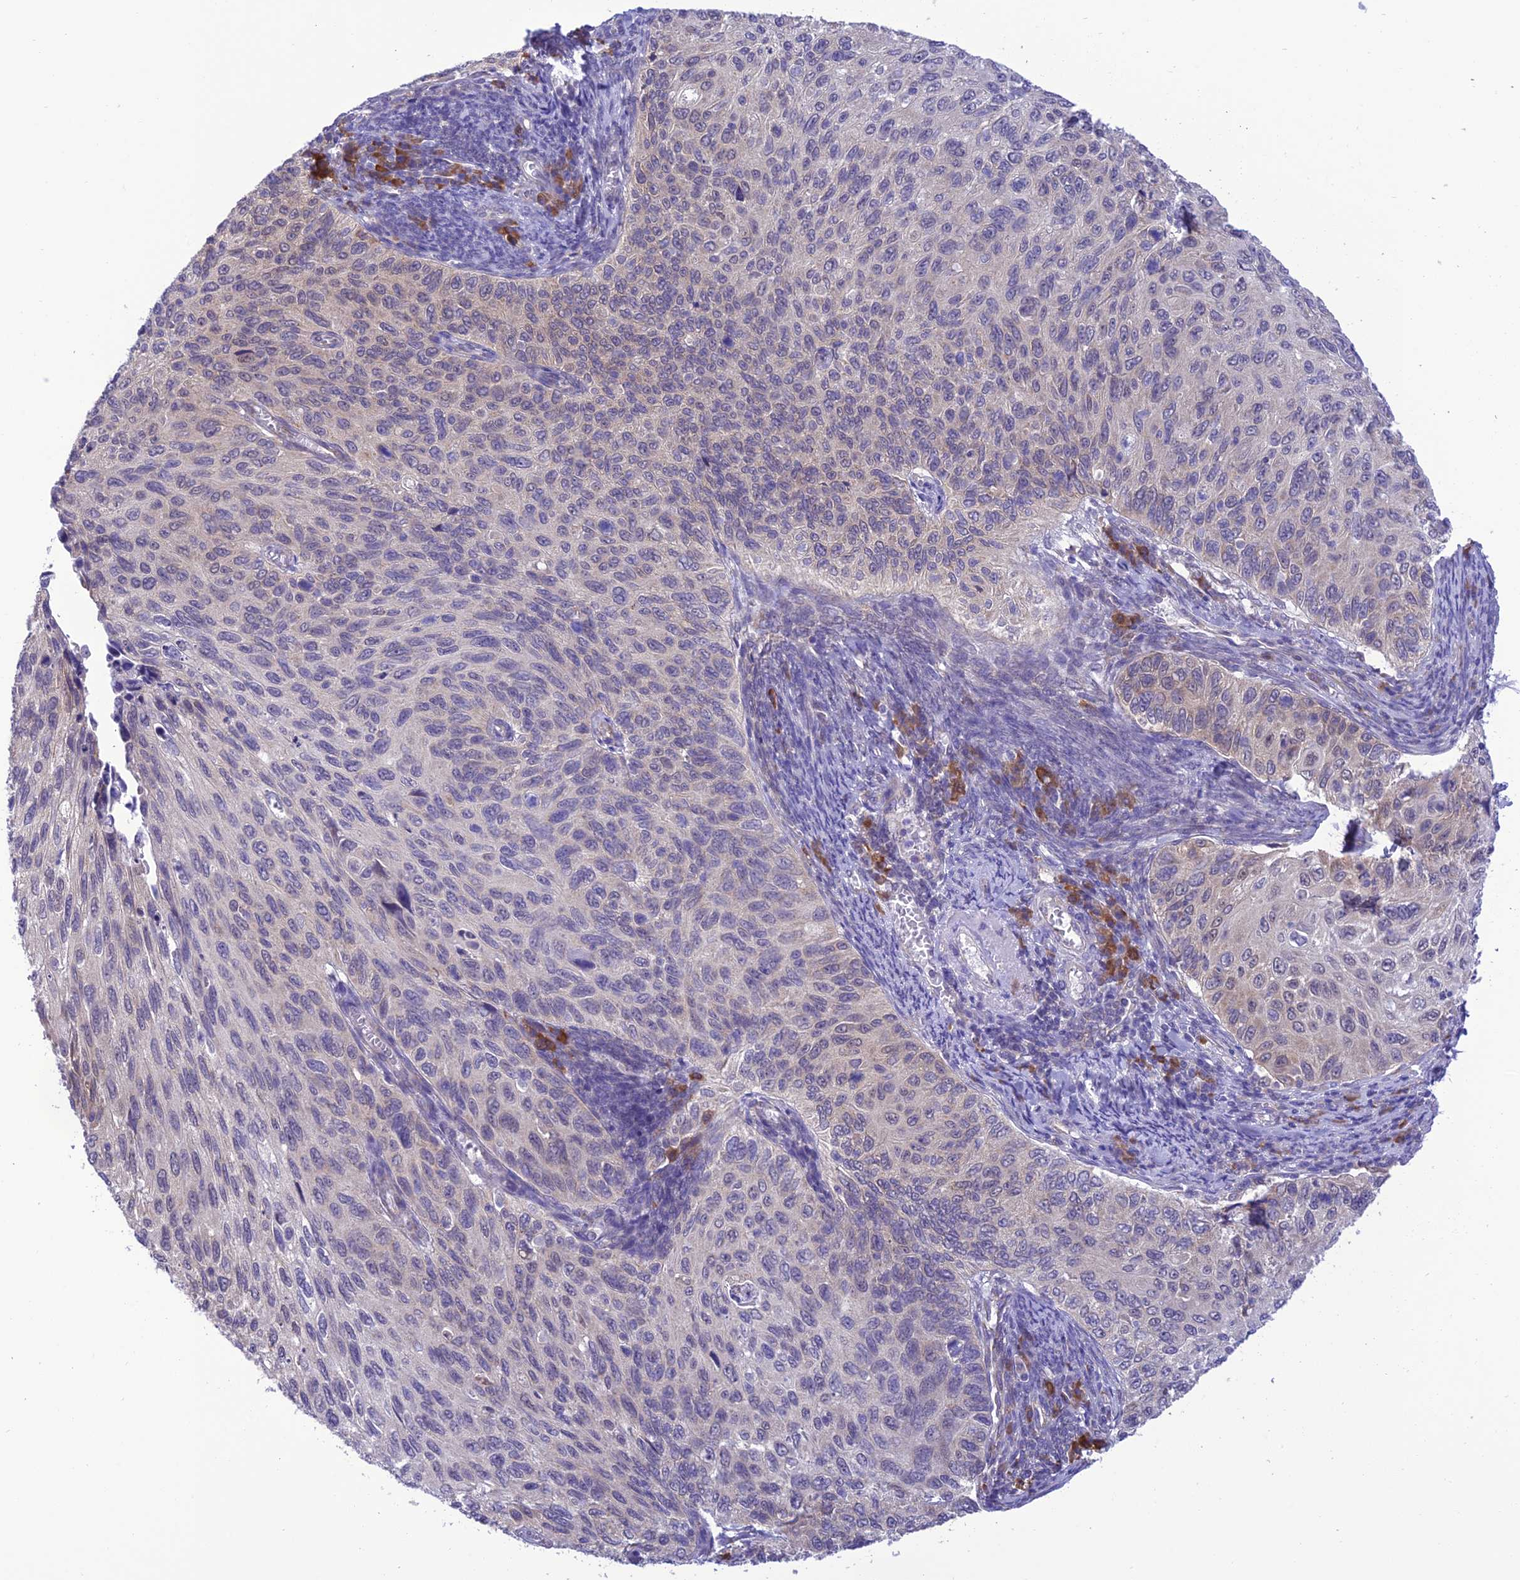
{"staining": {"intensity": "weak", "quantity": "<25%", "location": "nuclear"}, "tissue": "cervical cancer", "cell_type": "Tumor cells", "image_type": "cancer", "snomed": [{"axis": "morphology", "description": "Squamous cell carcinoma, NOS"}, {"axis": "topography", "description": "Cervix"}], "caption": "Immunohistochemical staining of human cervical cancer shows no significant expression in tumor cells.", "gene": "RNF126", "patient": {"sex": "female", "age": 70}}